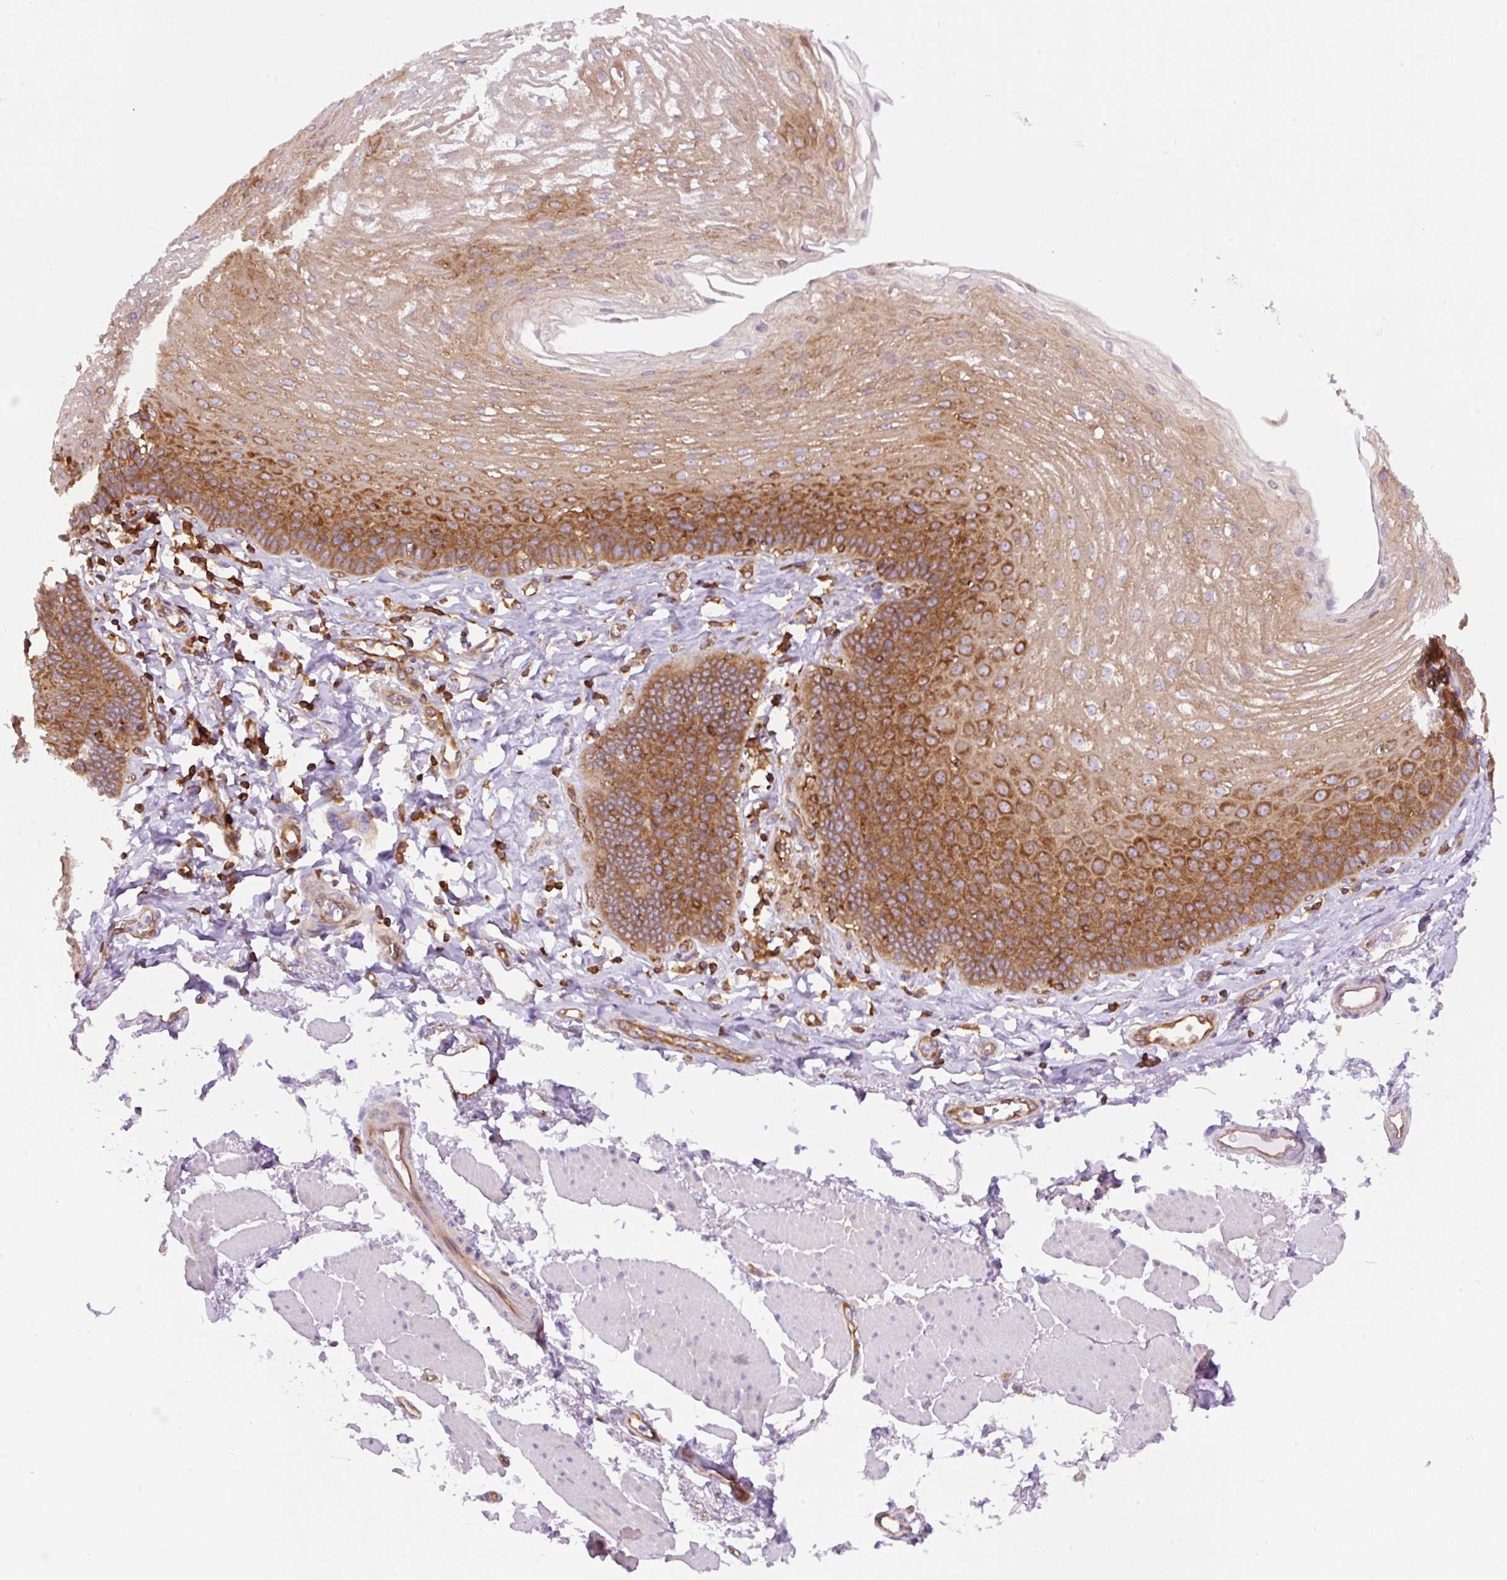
{"staining": {"intensity": "strong", "quantity": ">75%", "location": "cytoplasmic/membranous"}, "tissue": "esophagus", "cell_type": "Squamous epithelial cells", "image_type": "normal", "snomed": [{"axis": "morphology", "description": "Normal tissue, NOS"}, {"axis": "topography", "description": "Esophagus"}], "caption": "Protein staining by immunohistochemistry (IHC) shows strong cytoplasmic/membranous expression in approximately >75% of squamous epithelial cells in benign esophagus.", "gene": "DNM2", "patient": {"sex": "female", "age": 81}}